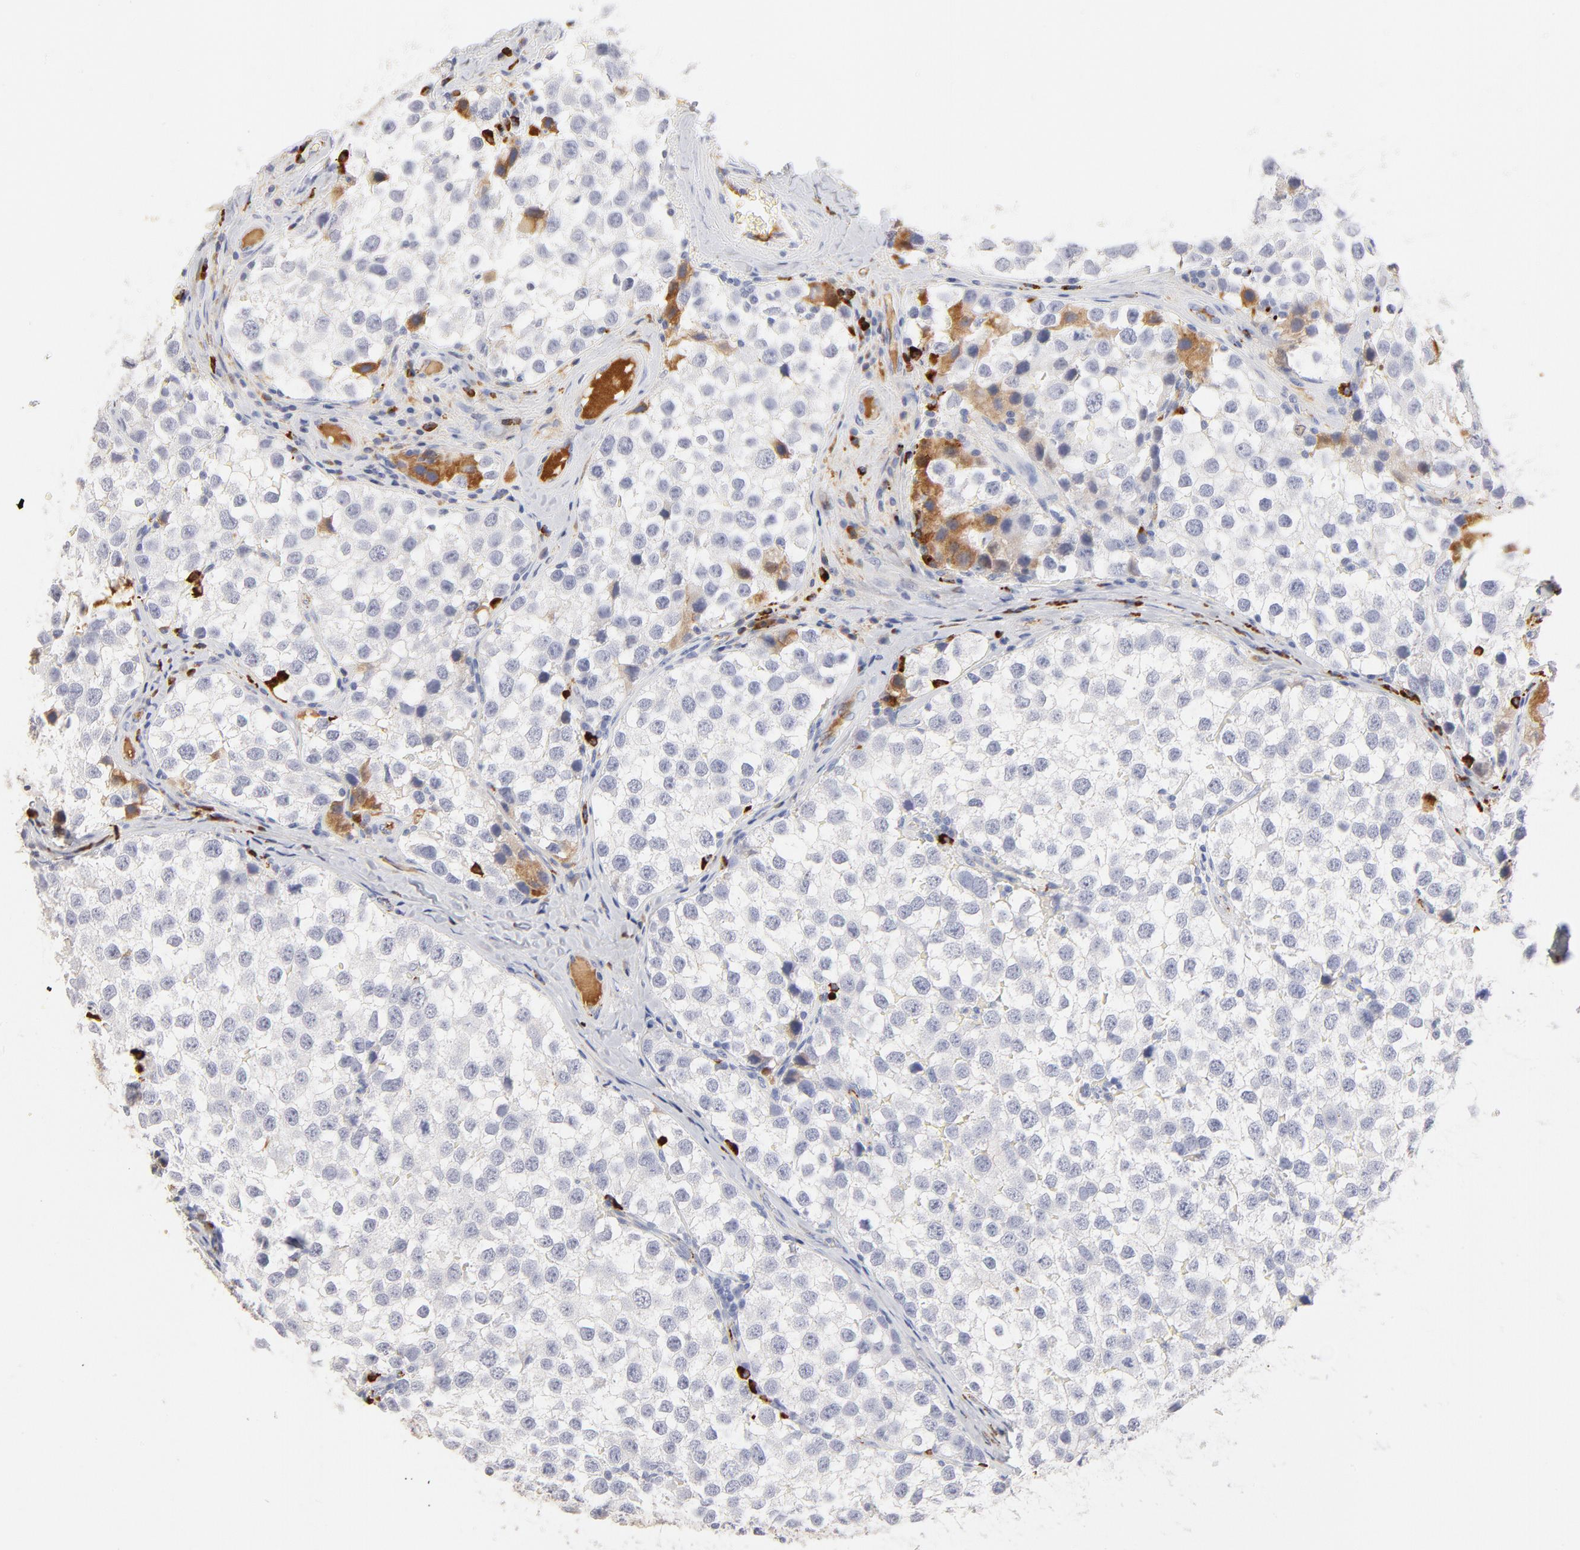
{"staining": {"intensity": "negative", "quantity": "none", "location": "none"}, "tissue": "testis cancer", "cell_type": "Tumor cells", "image_type": "cancer", "snomed": [{"axis": "morphology", "description": "Seminoma, NOS"}, {"axis": "topography", "description": "Testis"}], "caption": "A high-resolution photomicrograph shows immunohistochemistry staining of testis cancer, which reveals no significant expression in tumor cells. (Stains: DAB IHC with hematoxylin counter stain, Microscopy: brightfield microscopy at high magnification).", "gene": "PLAT", "patient": {"sex": "male", "age": 39}}